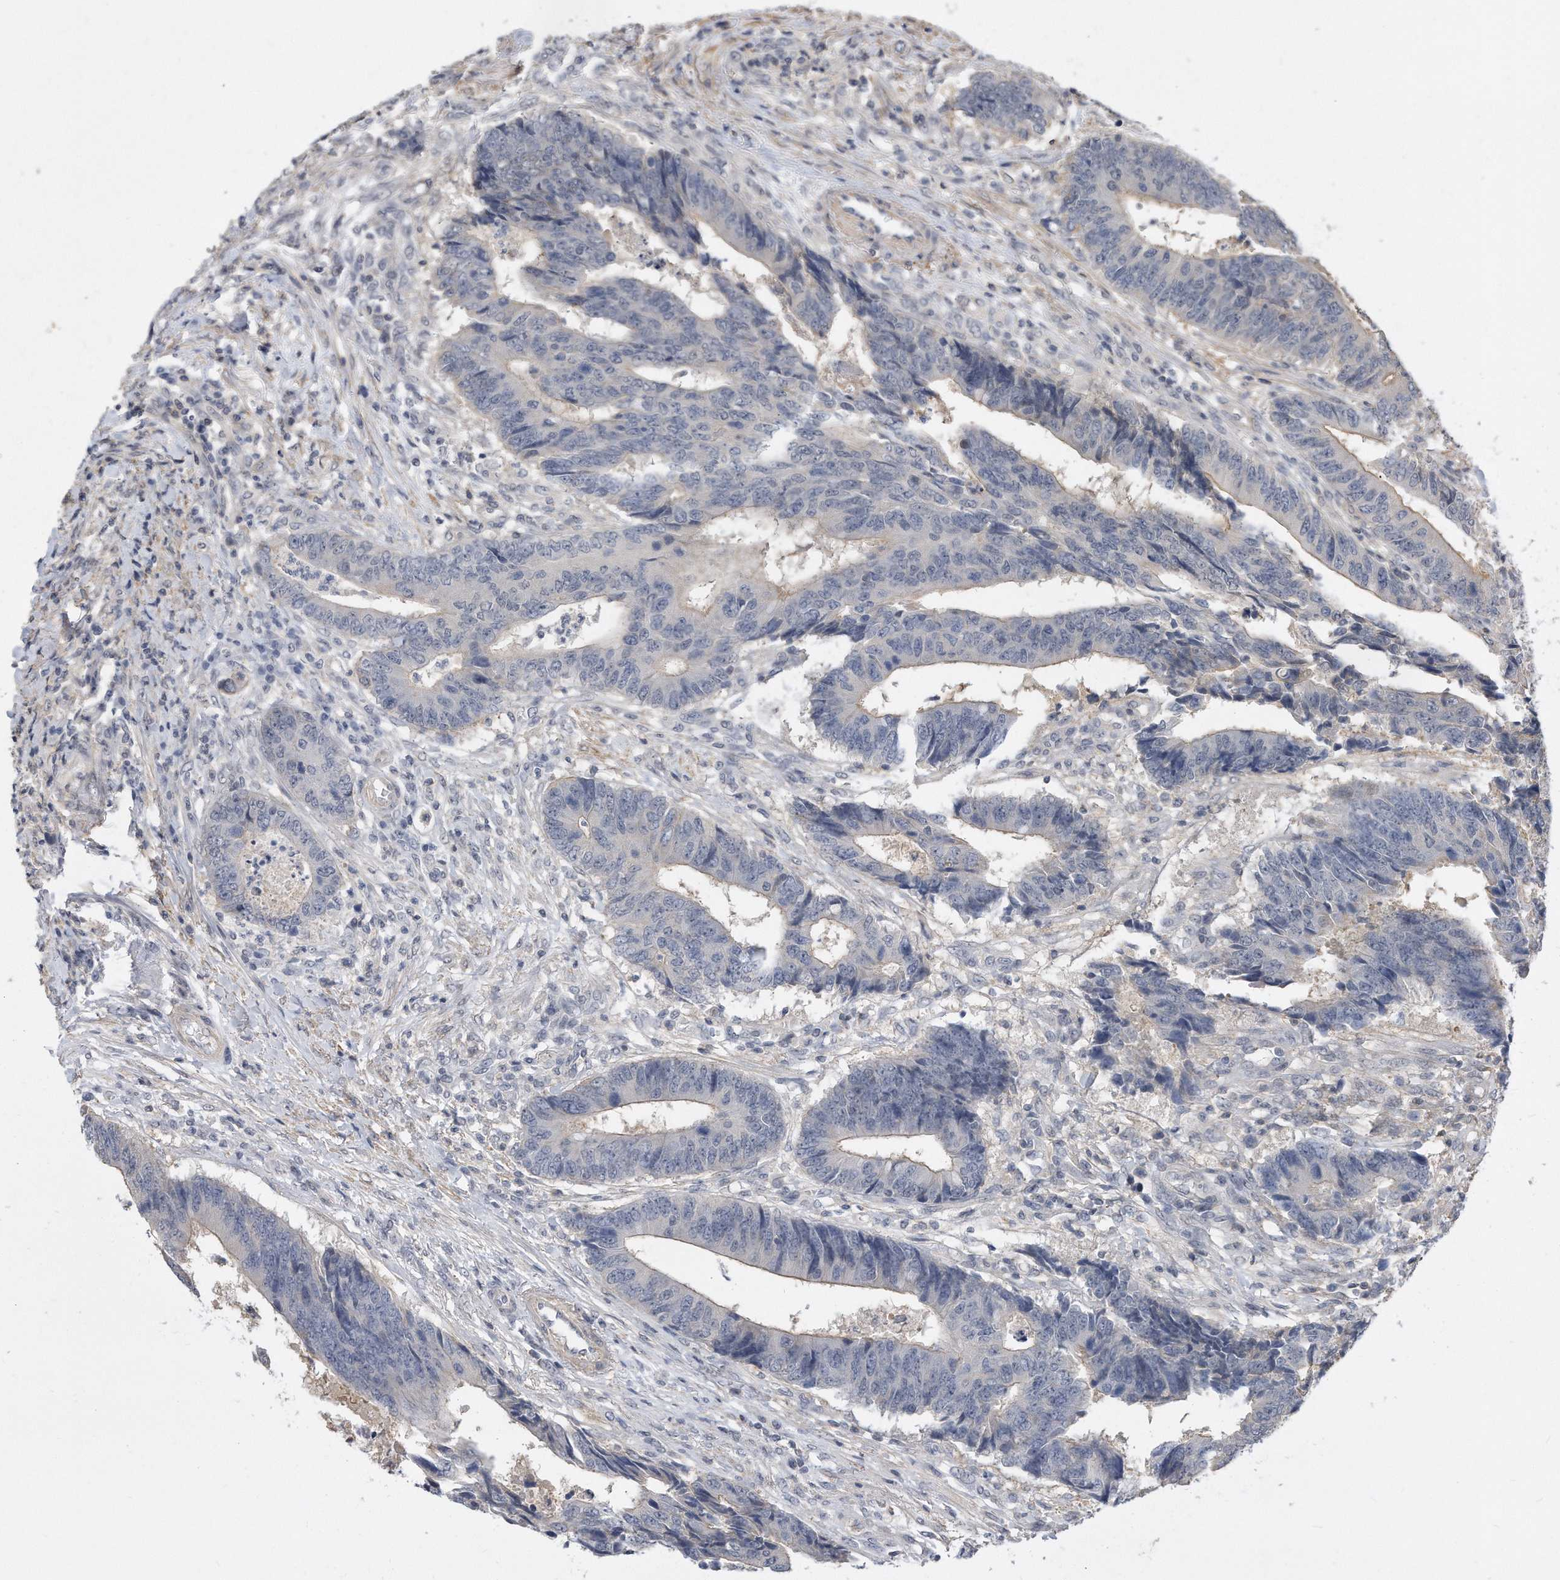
{"staining": {"intensity": "weak", "quantity": "<25%", "location": "cytoplasmic/membranous"}, "tissue": "colorectal cancer", "cell_type": "Tumor cells", "image_type": "cancer", "snomed": [{"axis": "morphology", "description": "Adenocarcinoma, NOS"}, {"axis": "topography", "description": "Rectum"}], "caption": "Adenocarcinoma (colorectal) was stained to show a protein in brown. There is no significant positivity in tumor cells.", "gene": "TCP1", "patient": {"sex": "male", "age": 84}}